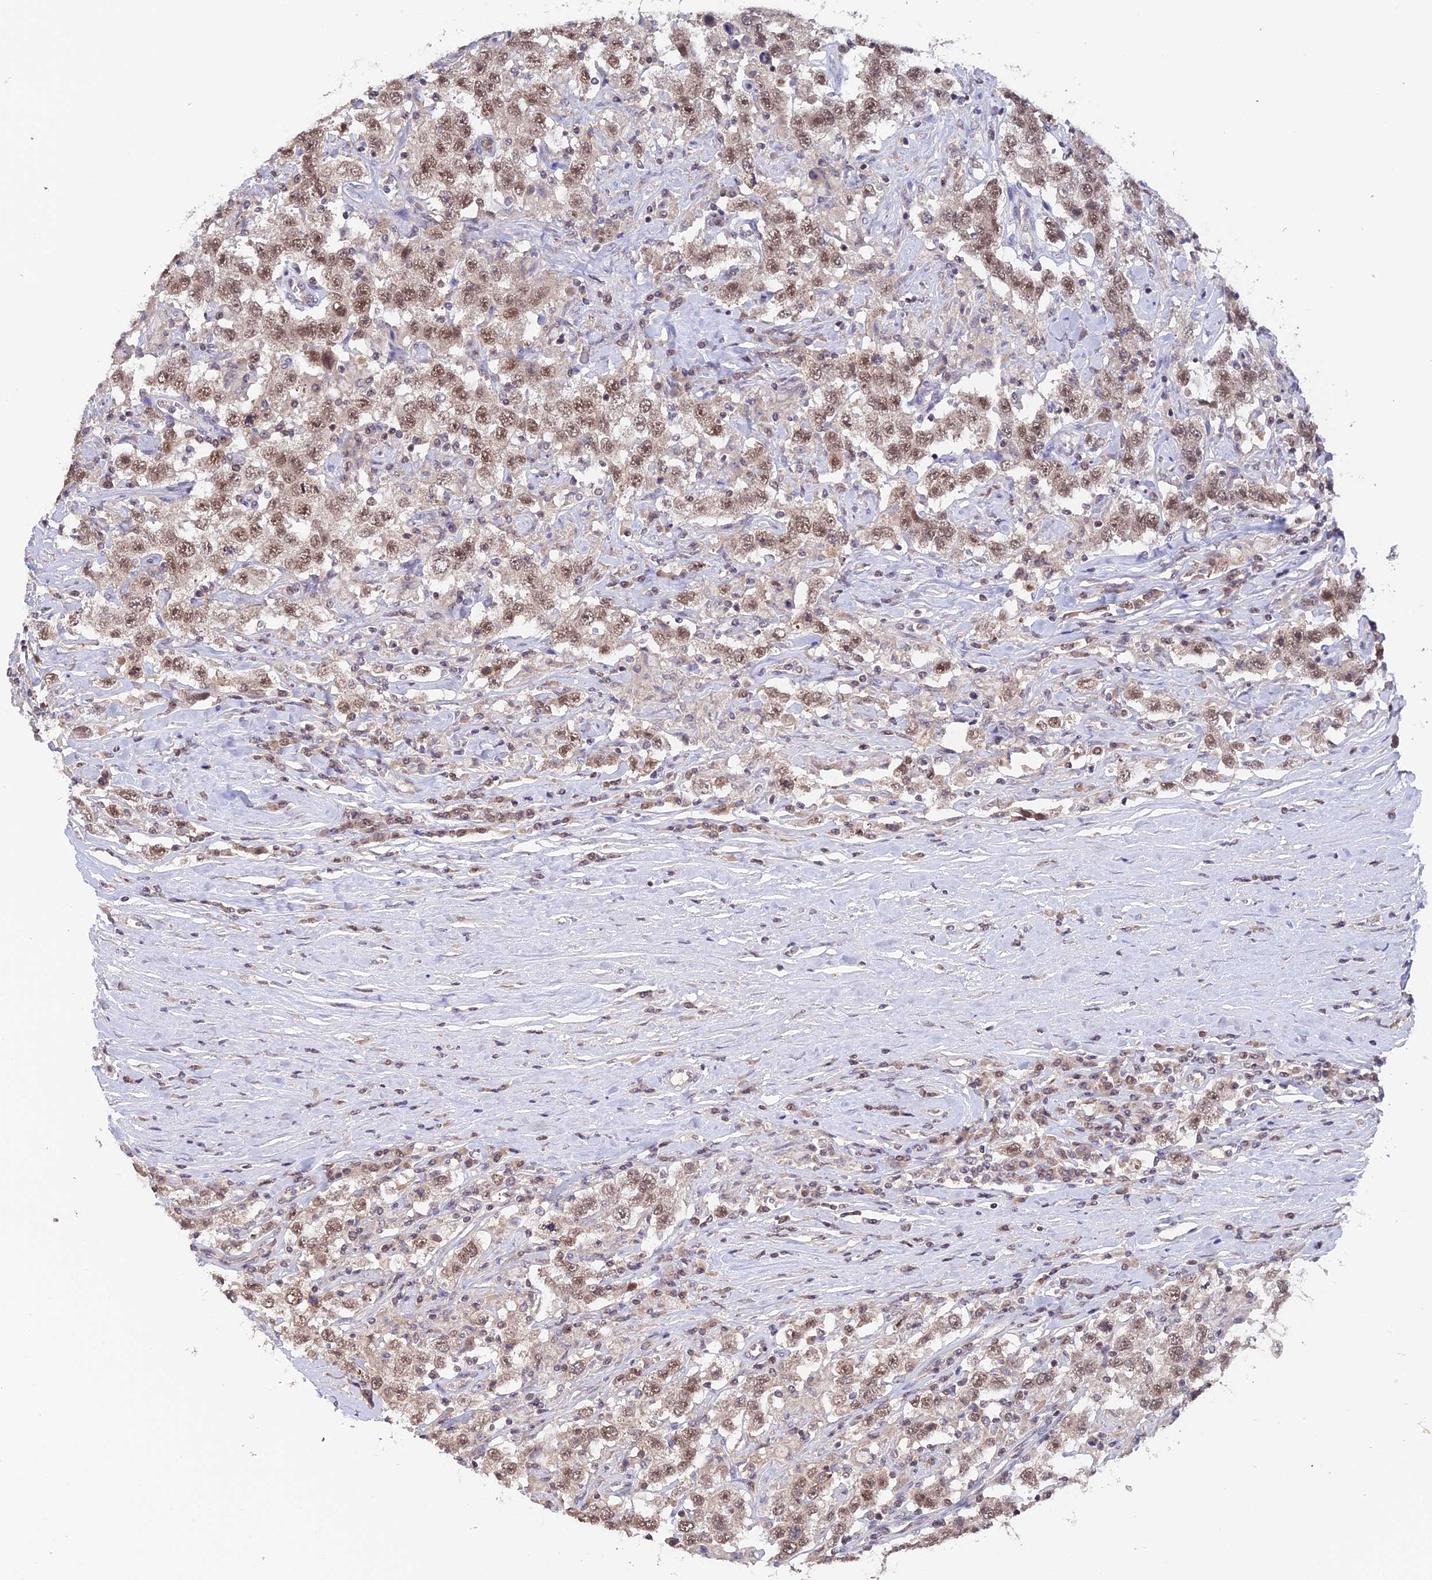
{"staining": {"intensity": "moderate", "quantity": ">75%", "location": "nuclear"}, "tissue": "testis cancer", "cell_type": "Tumor cells", "image_type": "cancer", "snomed": [{"axis": "morphology", "description": "Seminoma, NOS"}, {"axis": "topography", "description": "Testis"}], "caption": "Tumor cells show medium levels of moderate nuclear staining in about >75% of cells in testis cancer (seminoma).", "gene": "RFC5", "patient": {"sex": "male", "age": 41}}